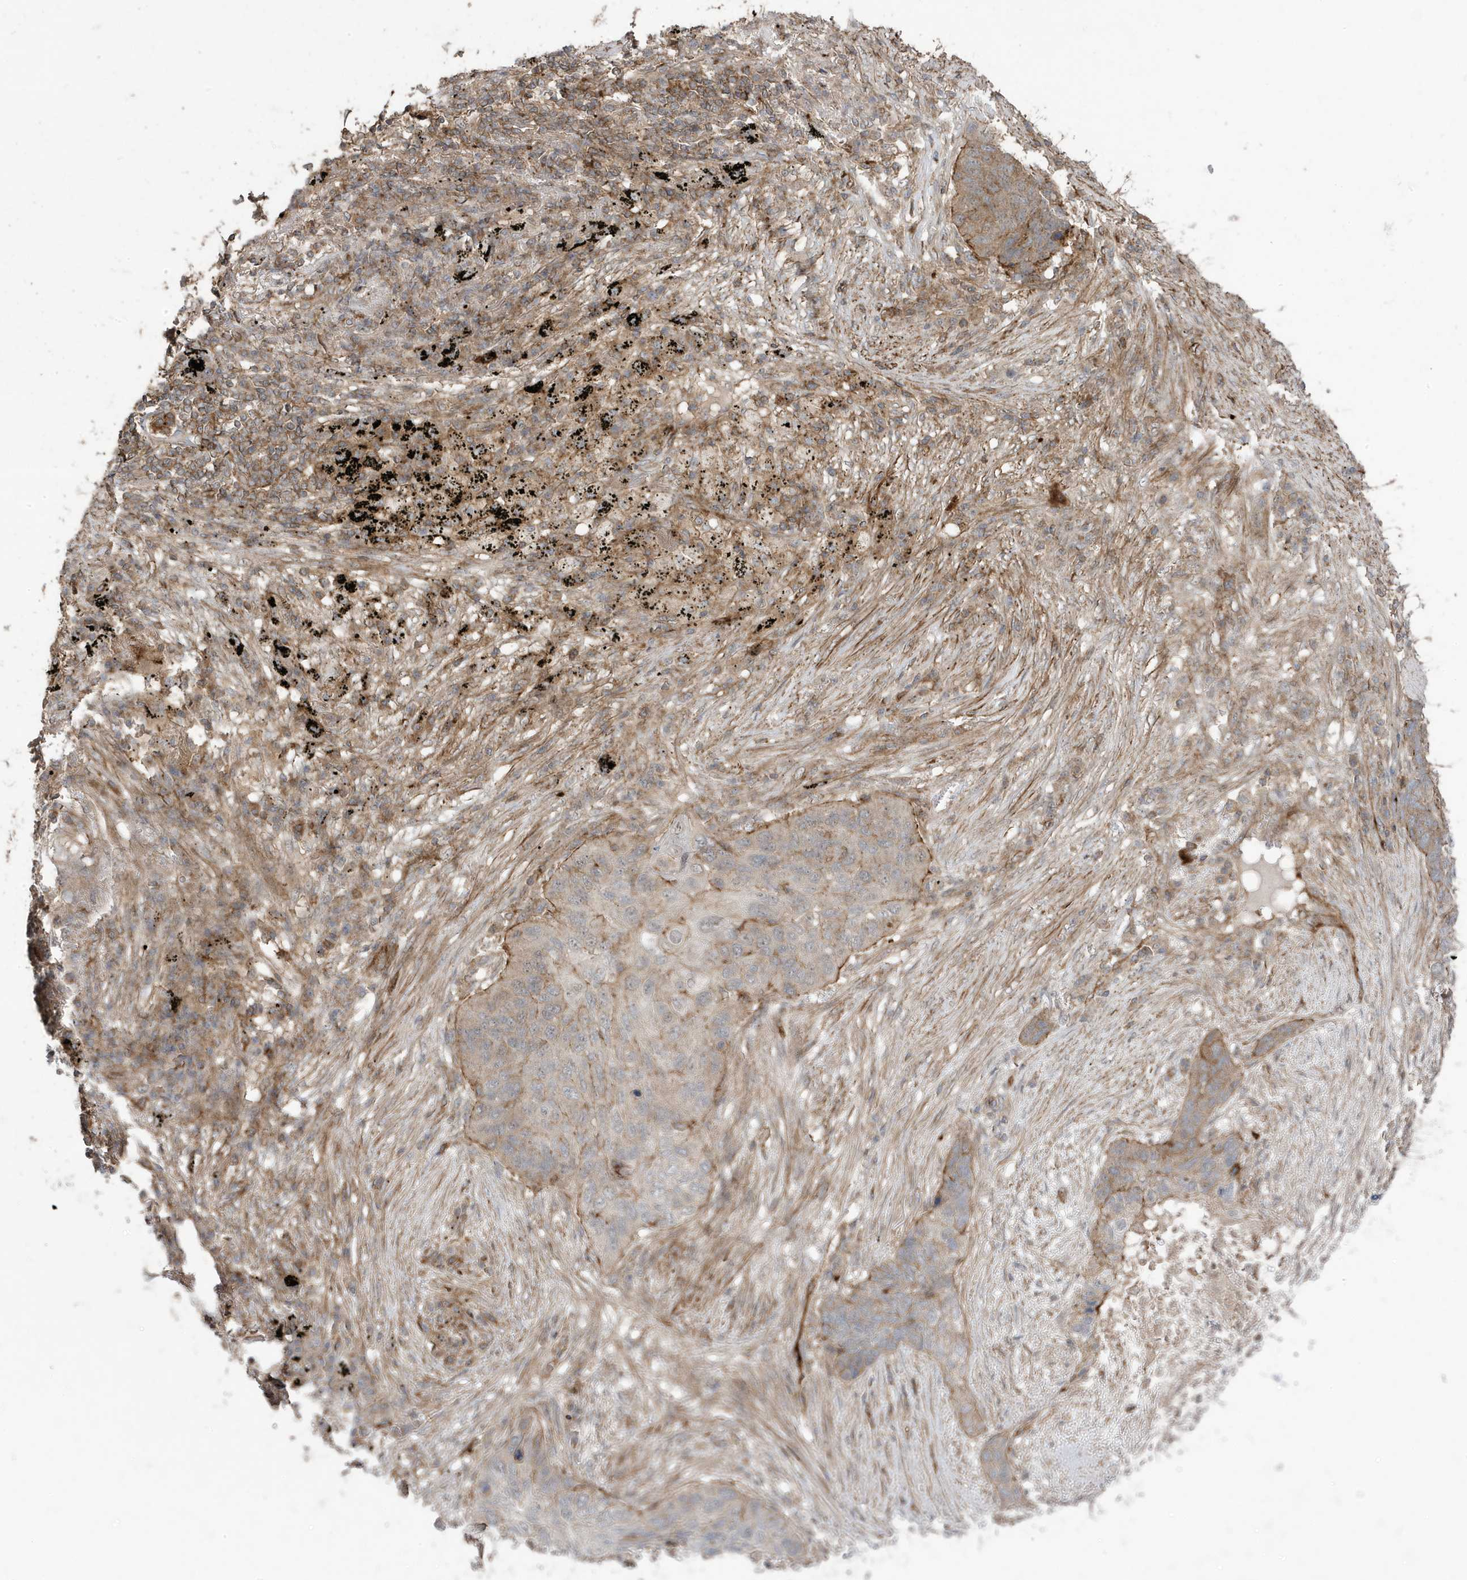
{"staining": {"intensity": "moderate", "quantity": "25%-75%", "location": "cytoplasmic/membranous"}, "tissue": "lung cancer", "cell_type": "Tumor cells", "image_type": "cancer", "snomed": [{"axis": "morphology", "description": "Squamous cell carcinoma, NOS"}, {"axis": "topography", "description": "Lung"}], "caption": "Protein expression by immunohistochemistry displays moderate cytoplasmic/membranous staining in about 25%-75% of tumor cells in squamous cell carcinoma (lung).", "gene": "CETN3", "patient": {"sex": "female", "age": 63}}